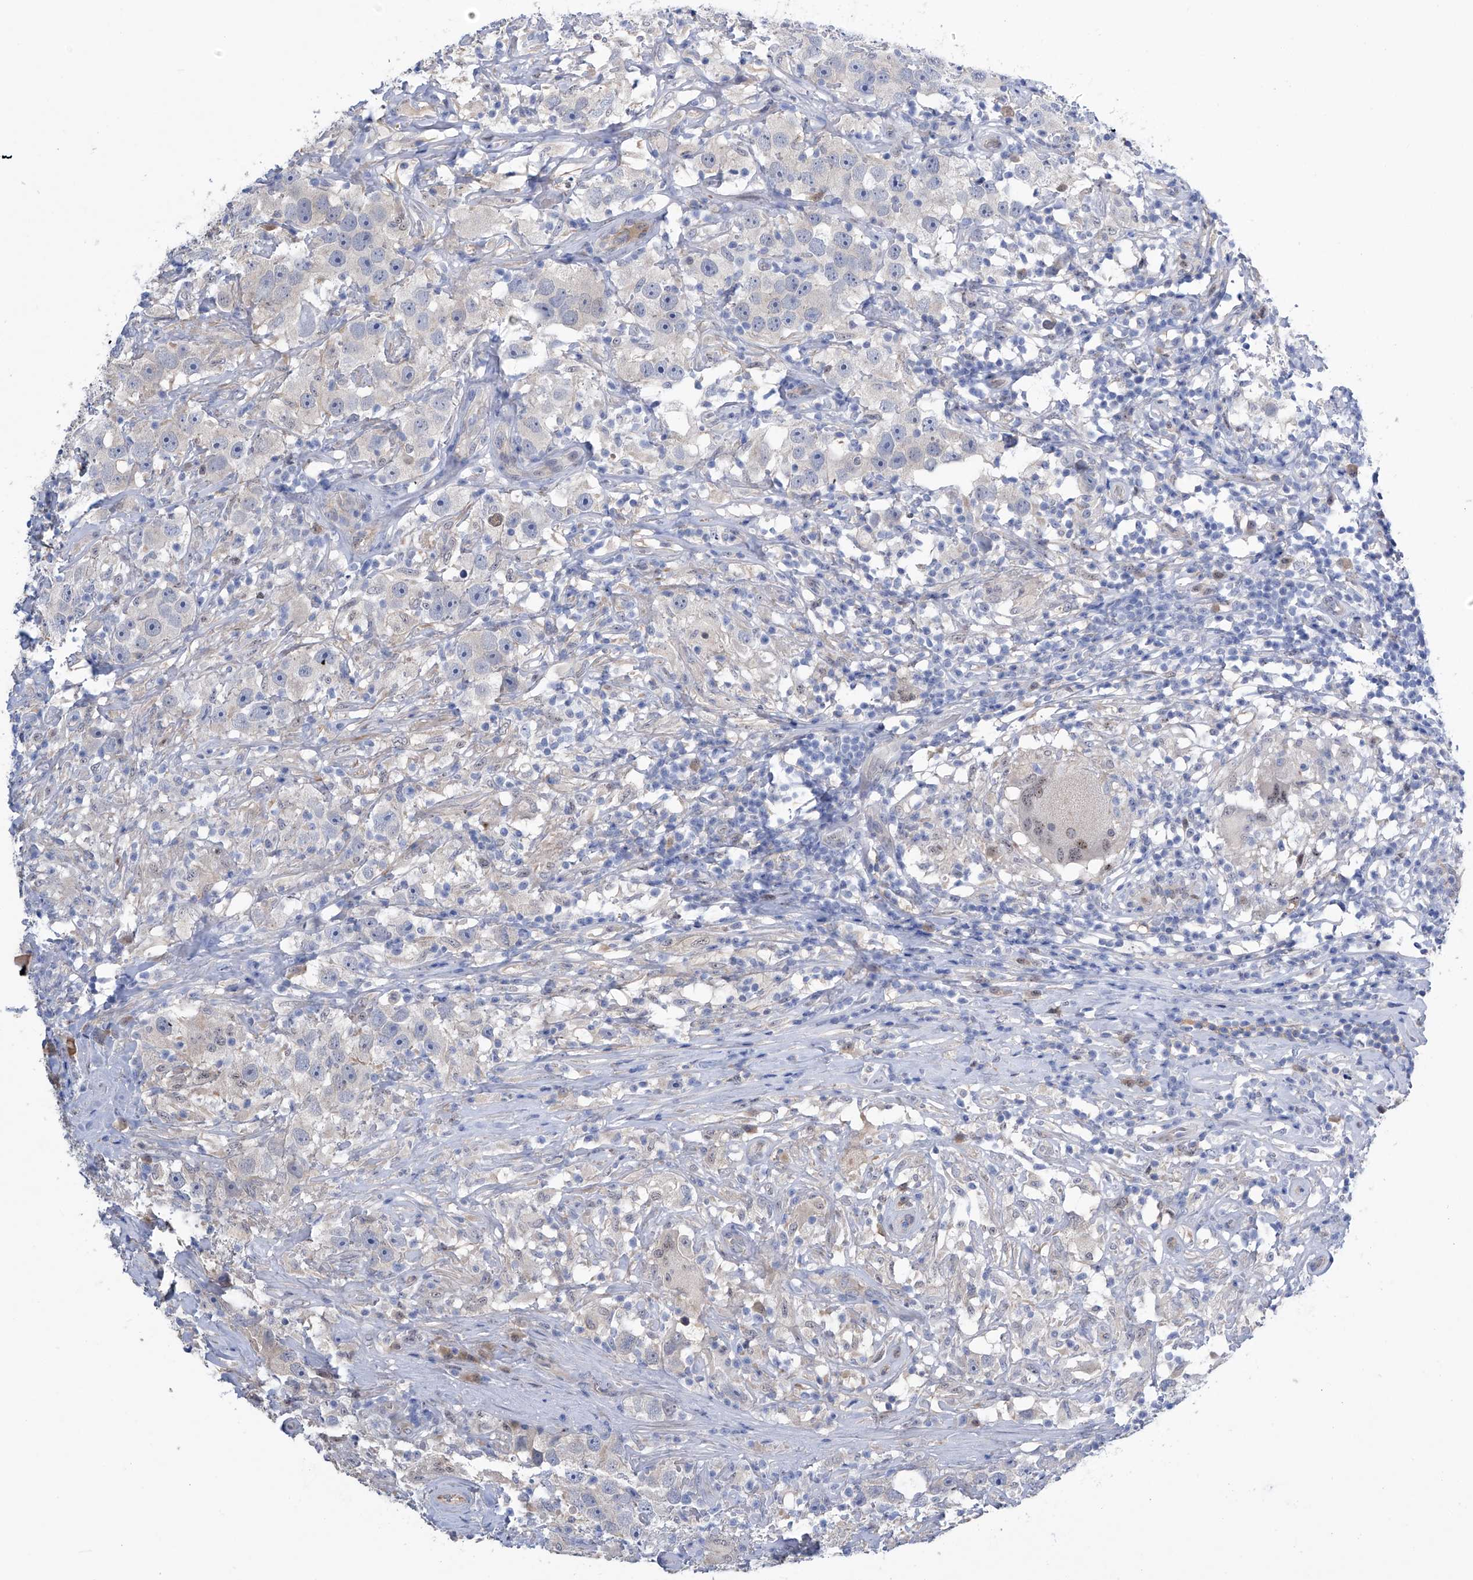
{"staining": {"intensity": "weak", "quantity": "<25%", "location": "nuclear"}, "tissue": "testis cancer", "cell_type": "Tumor cells", "image_type": "cancer", "snomed": [{"axis": "morphology", "description": "Seminoma, NOS"}, {"axis": "topography", "description": "Testis"}], "caption": "Seminoma (testis) stained for a protein using IHC reveals no expression tumor cells.", "gene": "PGM3", "patient": {"sex": "male", "age": 49}}